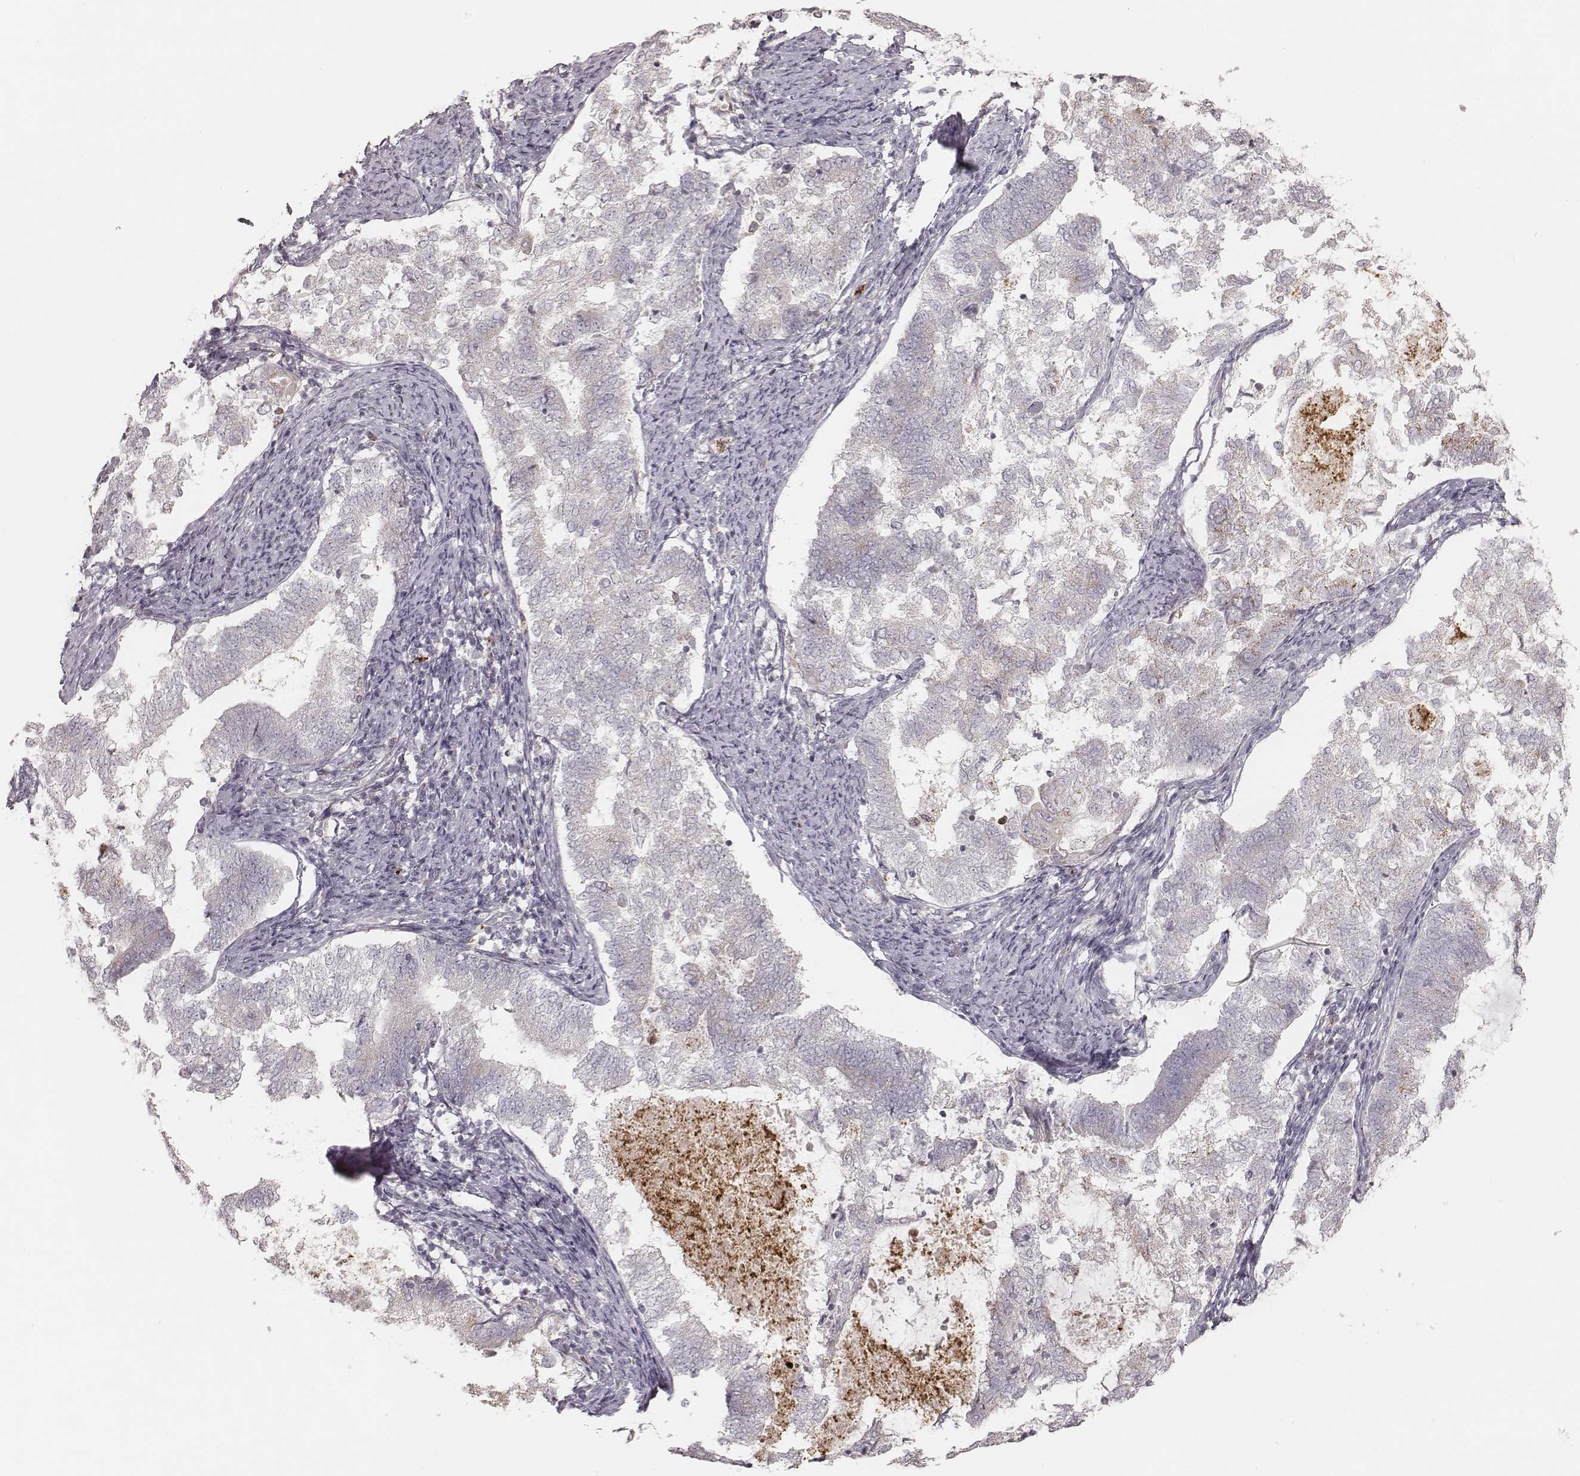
{"staining": {"intensity": "negative", "quantity": "none", "location": "none"}, "tissue": "endometrial cancer", "cell_type": "Tumor cells", "image_type": "cancer", "snomed": [{"axis": "morphology", "description": "Adenocarcinoma, NOS"}, {"axis": "topography", "description": "Endometrium"}], "caption": "DAB immunohistochemical staining of endometrial adenocarcinoma reveals no significant positivity in tumor cells.", "gene": "ABCA7", "patient": {"sex": "female", "age": 65}}